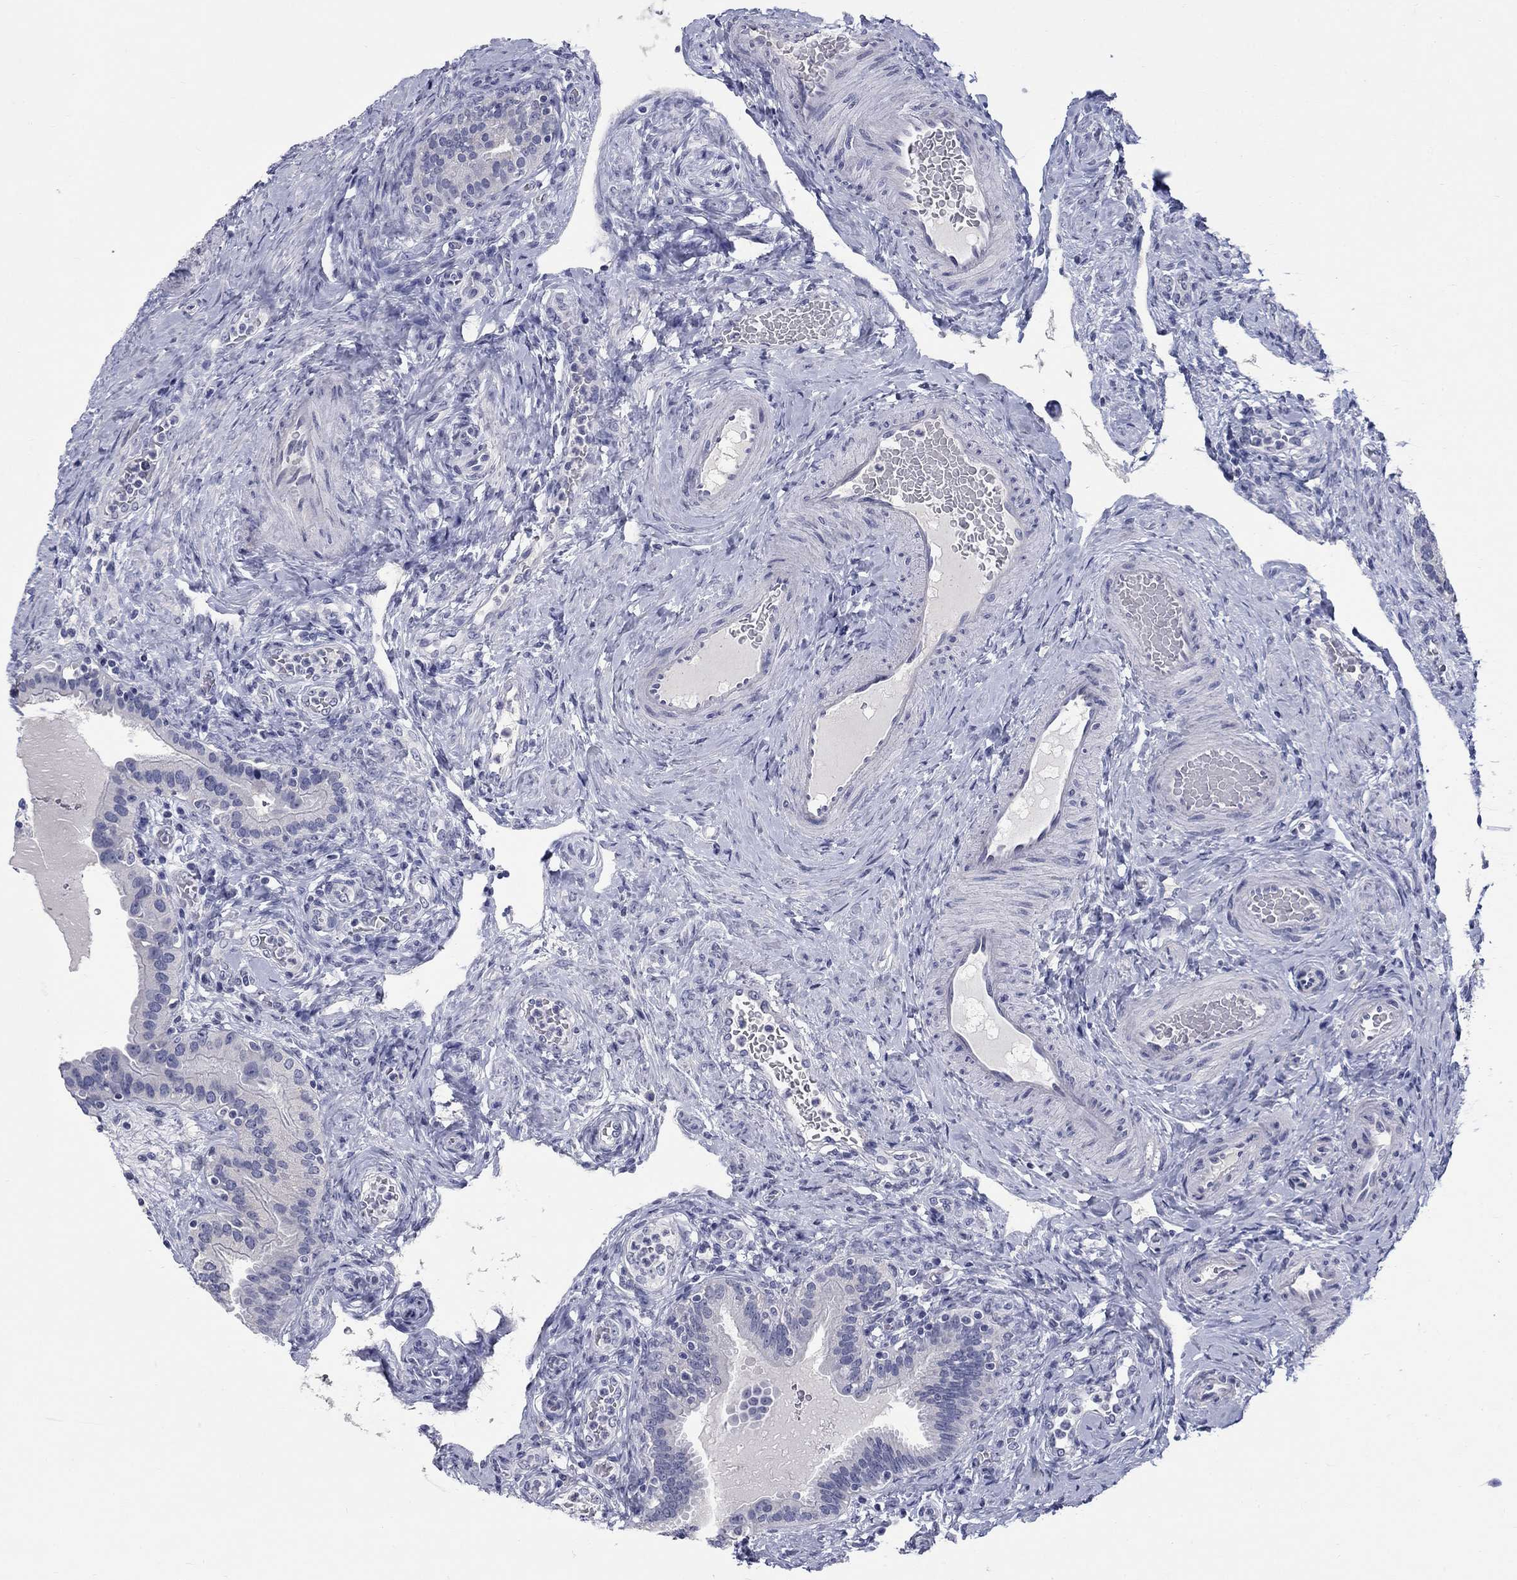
{"staining": {"intensity": "negative", "quantity": "none", "location": "none"}, "tissue": "fallopian tube", "cell_type": "Glandular cells", "image_type": "normal", "snomed": [{"axis": "morphology", "description": "Normal tissue, NOS"}, {"axis": "topography", "description": "Fallopian tube"}, {"axis": "topography", "description": "Ovary"}], "caption": "DAB immunohistochemical staining of benign fallopian tube exhibits no significant positivity in glandular cells.", "gene": "ELAVL4", "patient": {"sex": "female", "age": 41}}